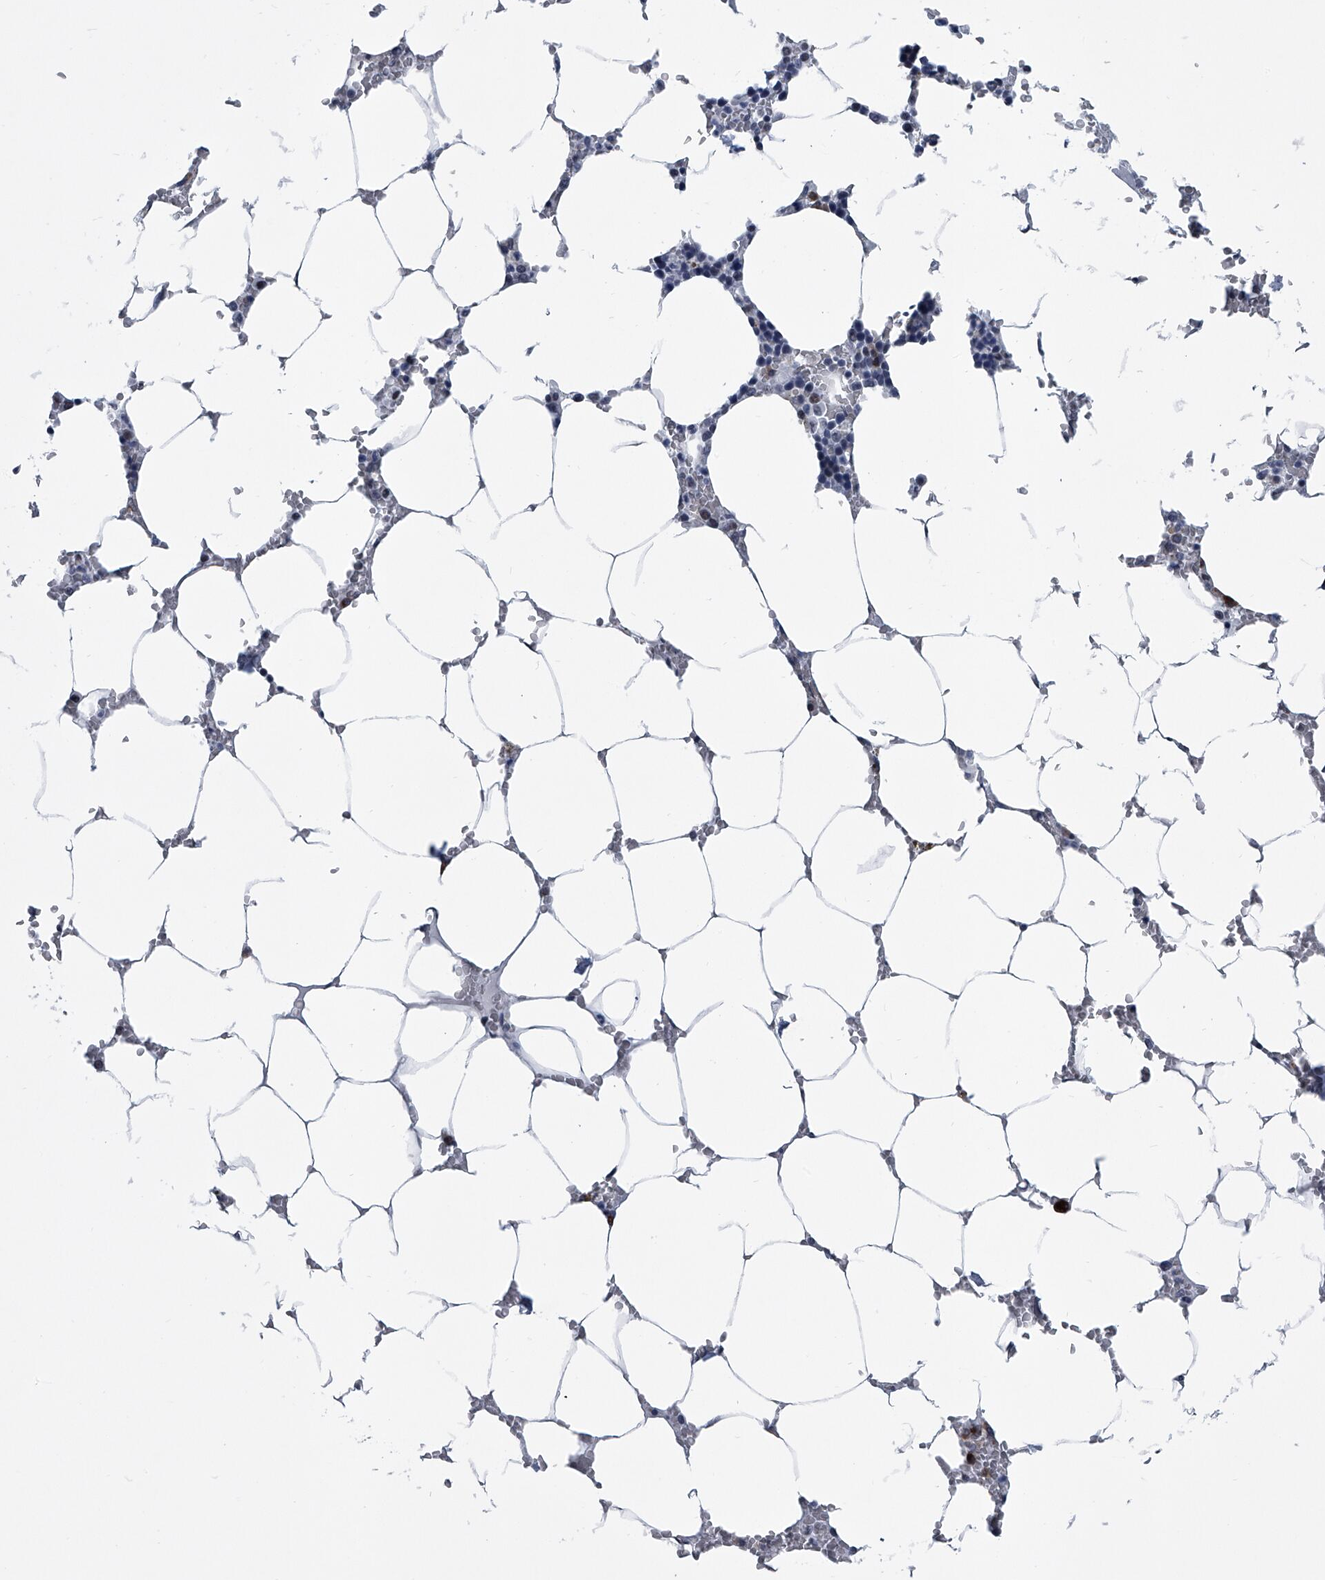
{"staining": {"intensity": "strong", "quantity": "<25%", "location": "cytoplasmic/membranous"}, "tissue": "bone marrow", "cell_type": "Hematopoietic cells", "image_type": "normal", "snomed": [{"axis": "morphology", "description": "Normal tissue, NOS"}, {"axis": "topography", "description": "Bone marrow"}], "caption": "Immunohistochemical staining of unremarkable bone marrow demonstrates medium levels of strong cytoplasmic/membranous expression in about <25% of hematopoietic cells.", "gene": "PPP2R5D", "patient": {"sex": "male", "age": 70}}